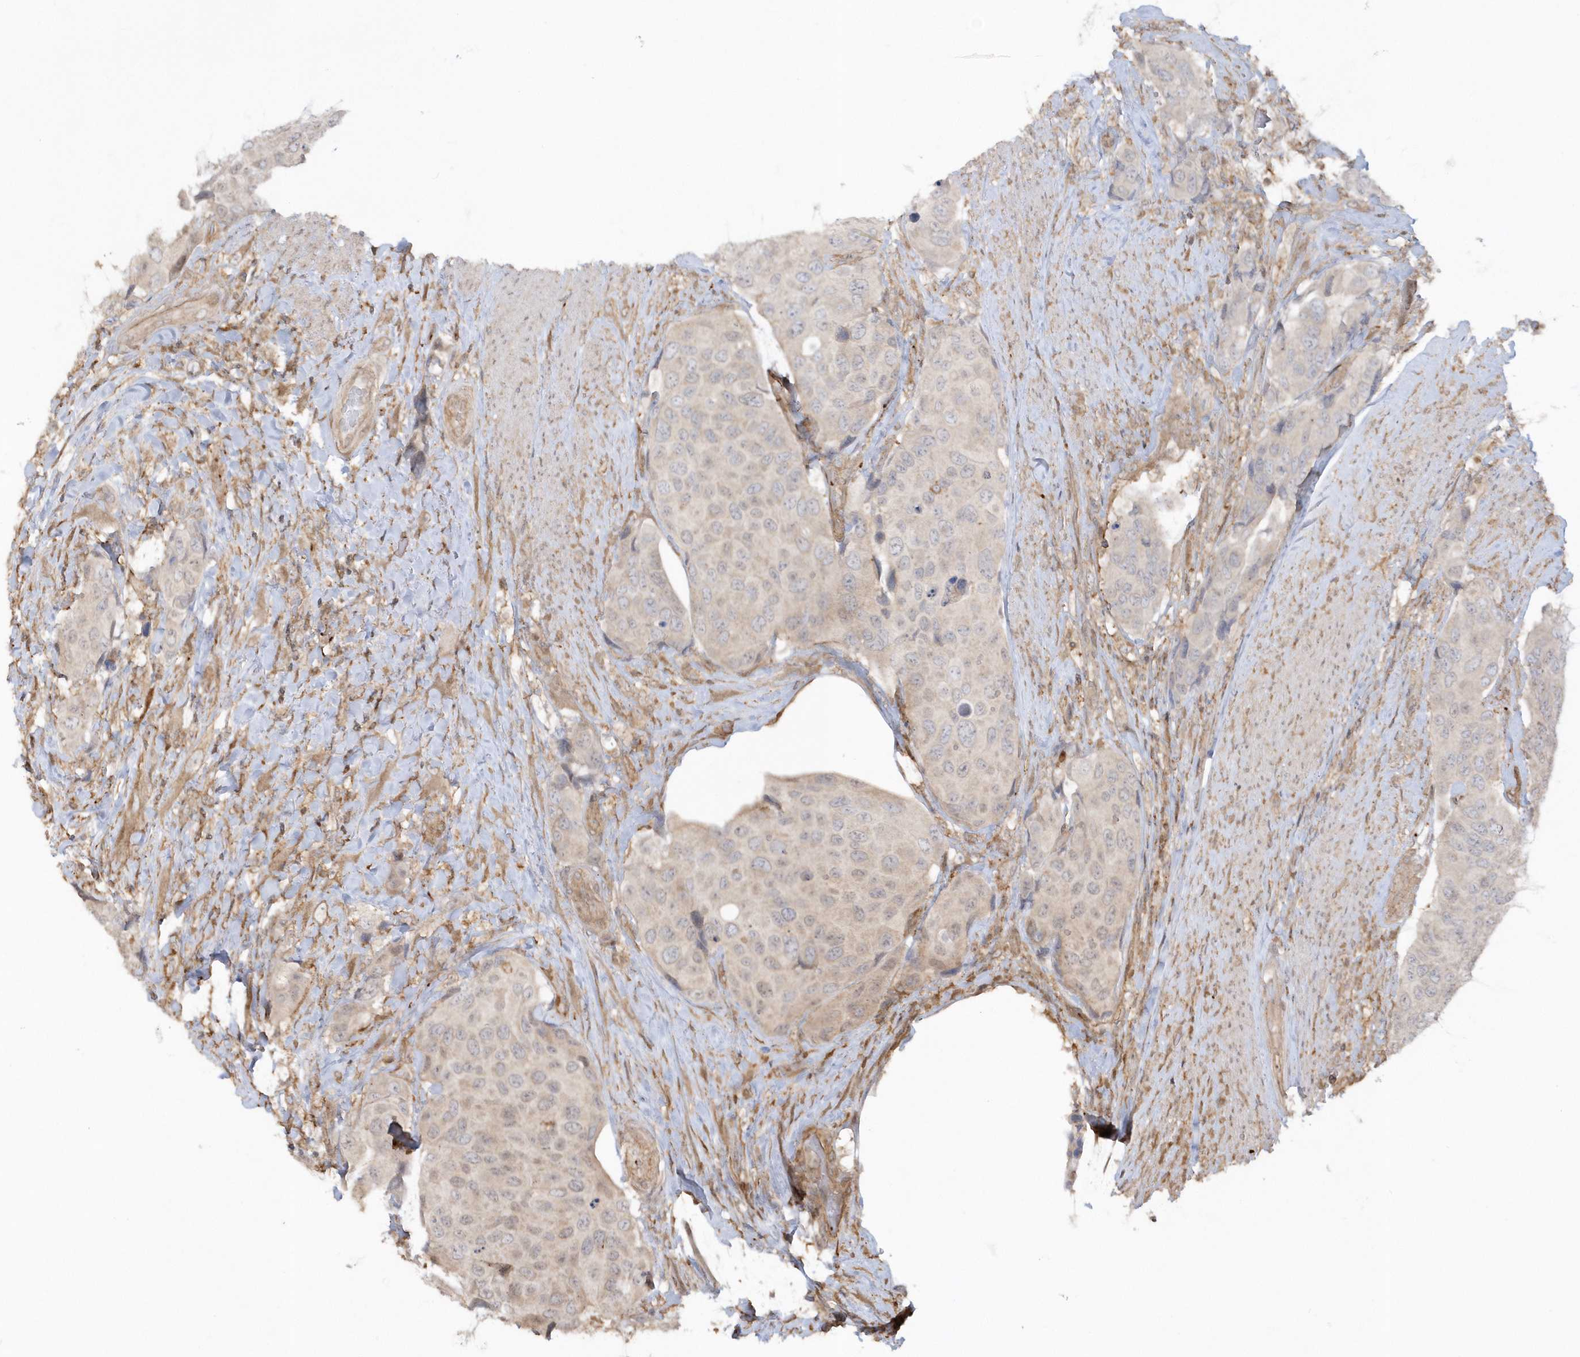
{"staining": {"intensity": "weak", "quantity": "<25%", "location": "cytoplasmic/membranous"}, "tissue": "urothelial cancer", "cell_type": "Tumor cells", "image_type": "cancer", "snomed": [{"axis": "morphology", "description": "Urothelial carcinoma, High grade"}, {"axis": "topography", "description": "Urinary bladder"}], "caption": "An image of human urothelial cancer is negative for staining in tumor cells. (DAB IHC visualized using brightfield microscopy, high magnification).", "gene": "BSN", "patient": {"sex": "male", "age": 74}}